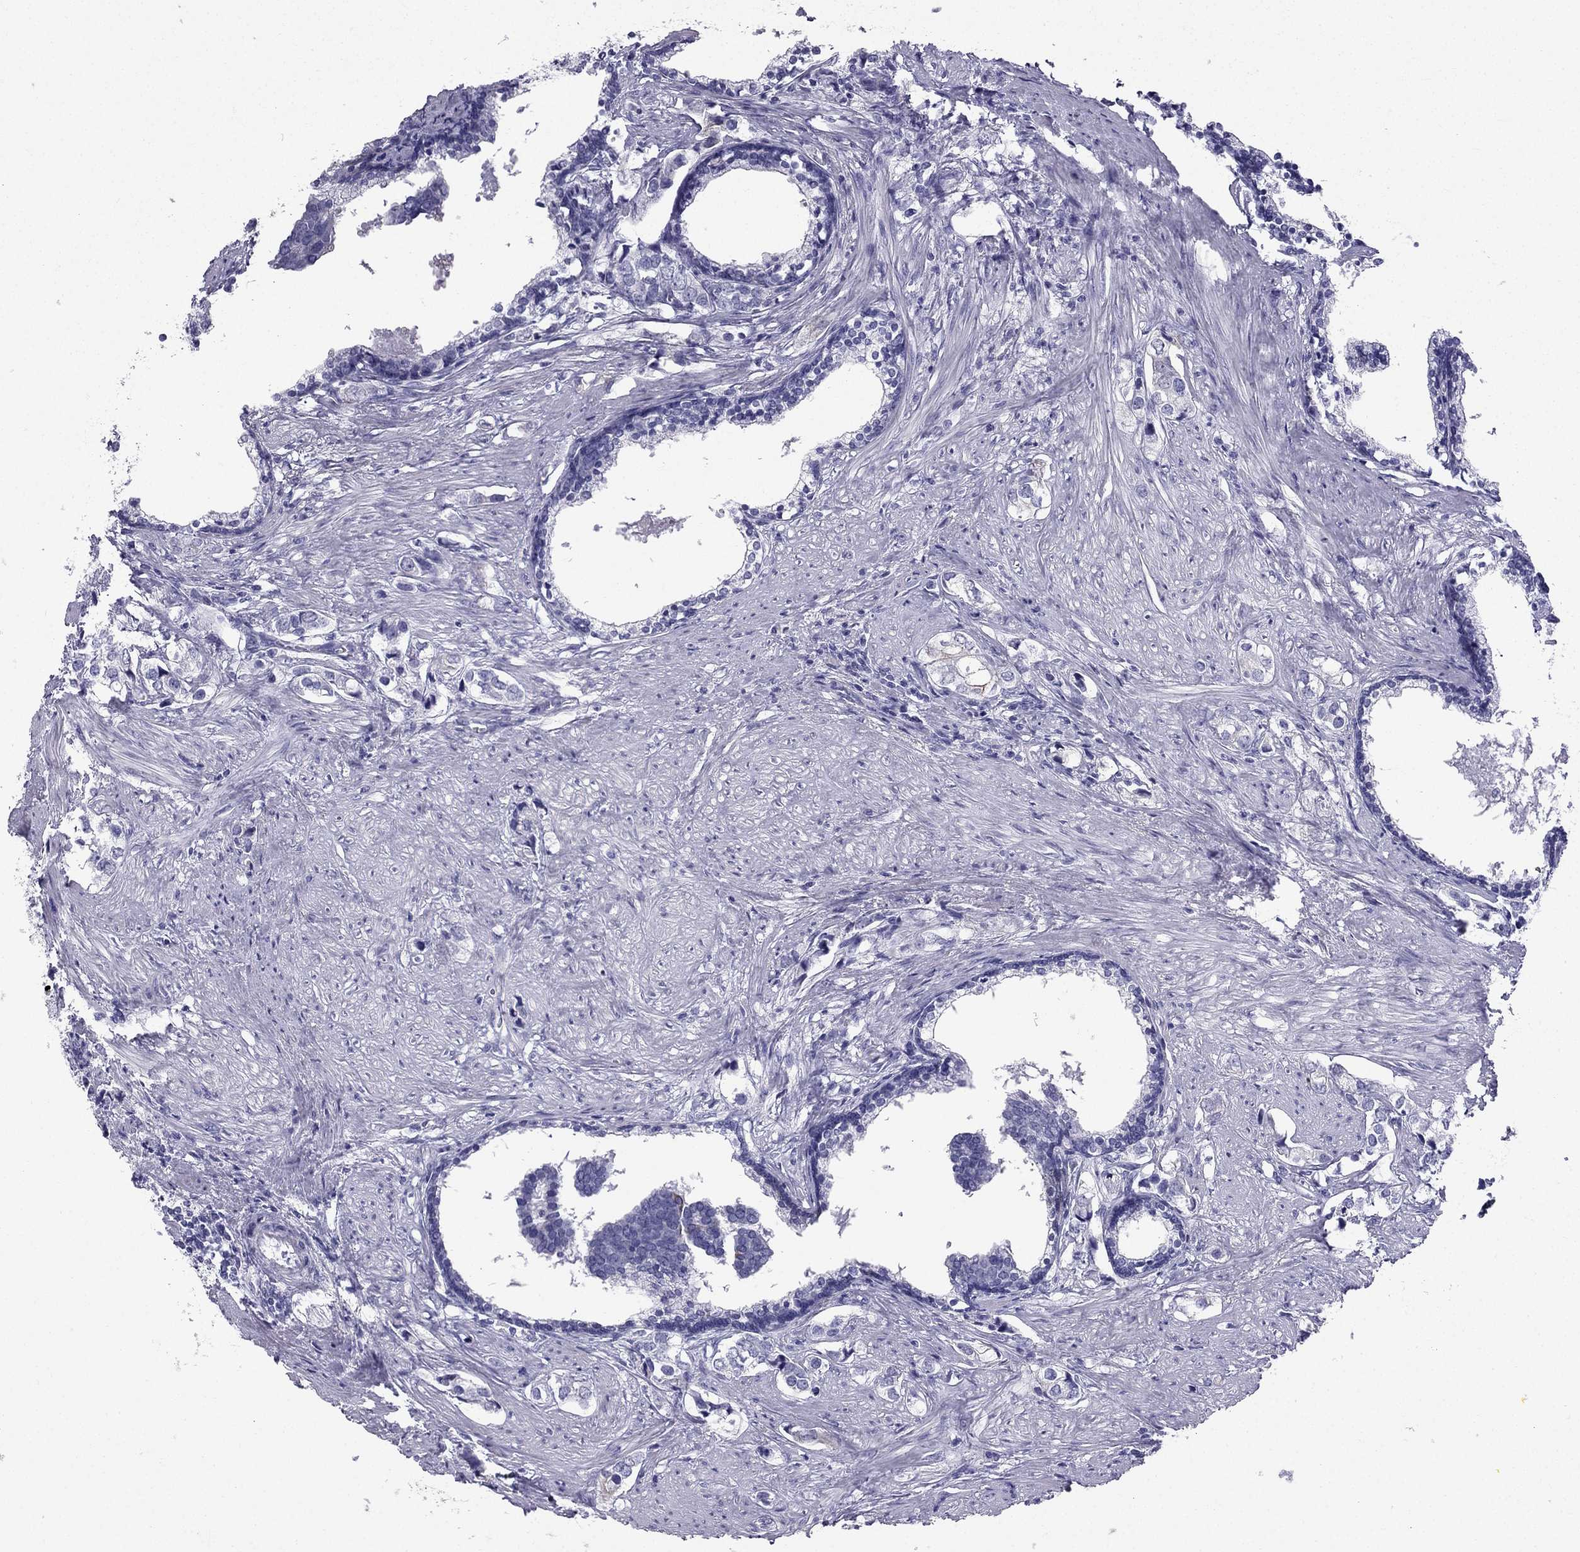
{"staining": {"intensity": "negative", "quantity": "none", "location": "none"}, "tissue": "prostate cancer", "cell_type": "Tumor cells", "image_type": "cancer", "snomed": [{"axis": "morphology", "description": "Adenocarcinoma, NOS"}, {"axis": "topography", "description": "Prostate and seminal vesicle, NOS"}], "caption": "This photomicrograph is of prostate cancer stained with IHC to label a protein in brown with the nuclei are counter-stained blue. There is no positivity in tumor cells.", "gene": "GJA8", "patient": {"sex": "male", "age": 63}}